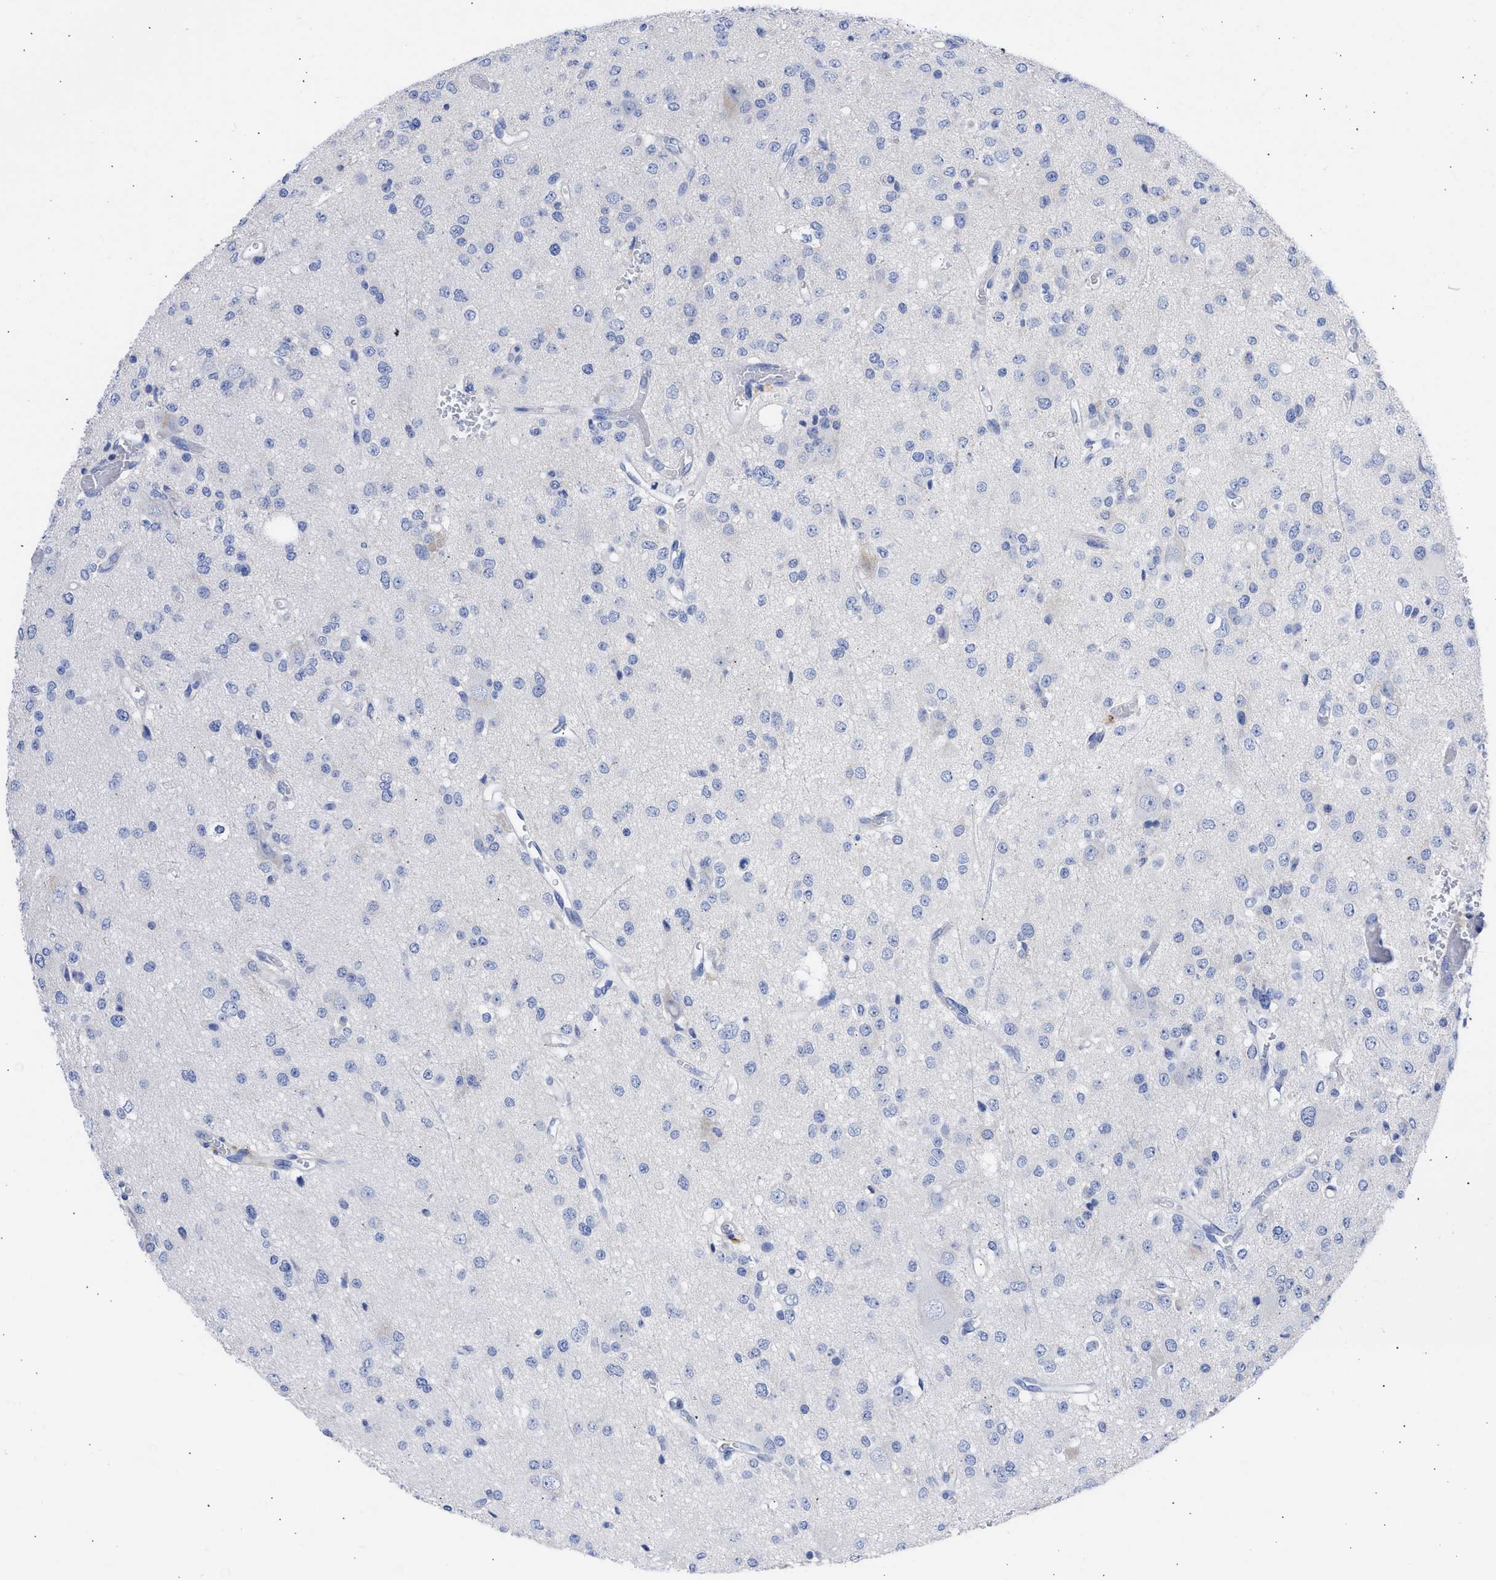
{"staining": {"intensity": "negative", "quantity": "none", "location": "none"}, "tissue": "glioma", "cell_type": "Tumor cells", "image_type": "cancer", "snomed": [{"axis": "morphology", "description": "Glioma, malignant, Low grade"}, {"axis": "topography", "description": "Brain"}], "caption": "Protein analysis of malignant glioma (low-grade) exhibits no significant expression in tumor cells.", "gene": "RSPH1", "patient": {"sex": "male", "age": 38}}